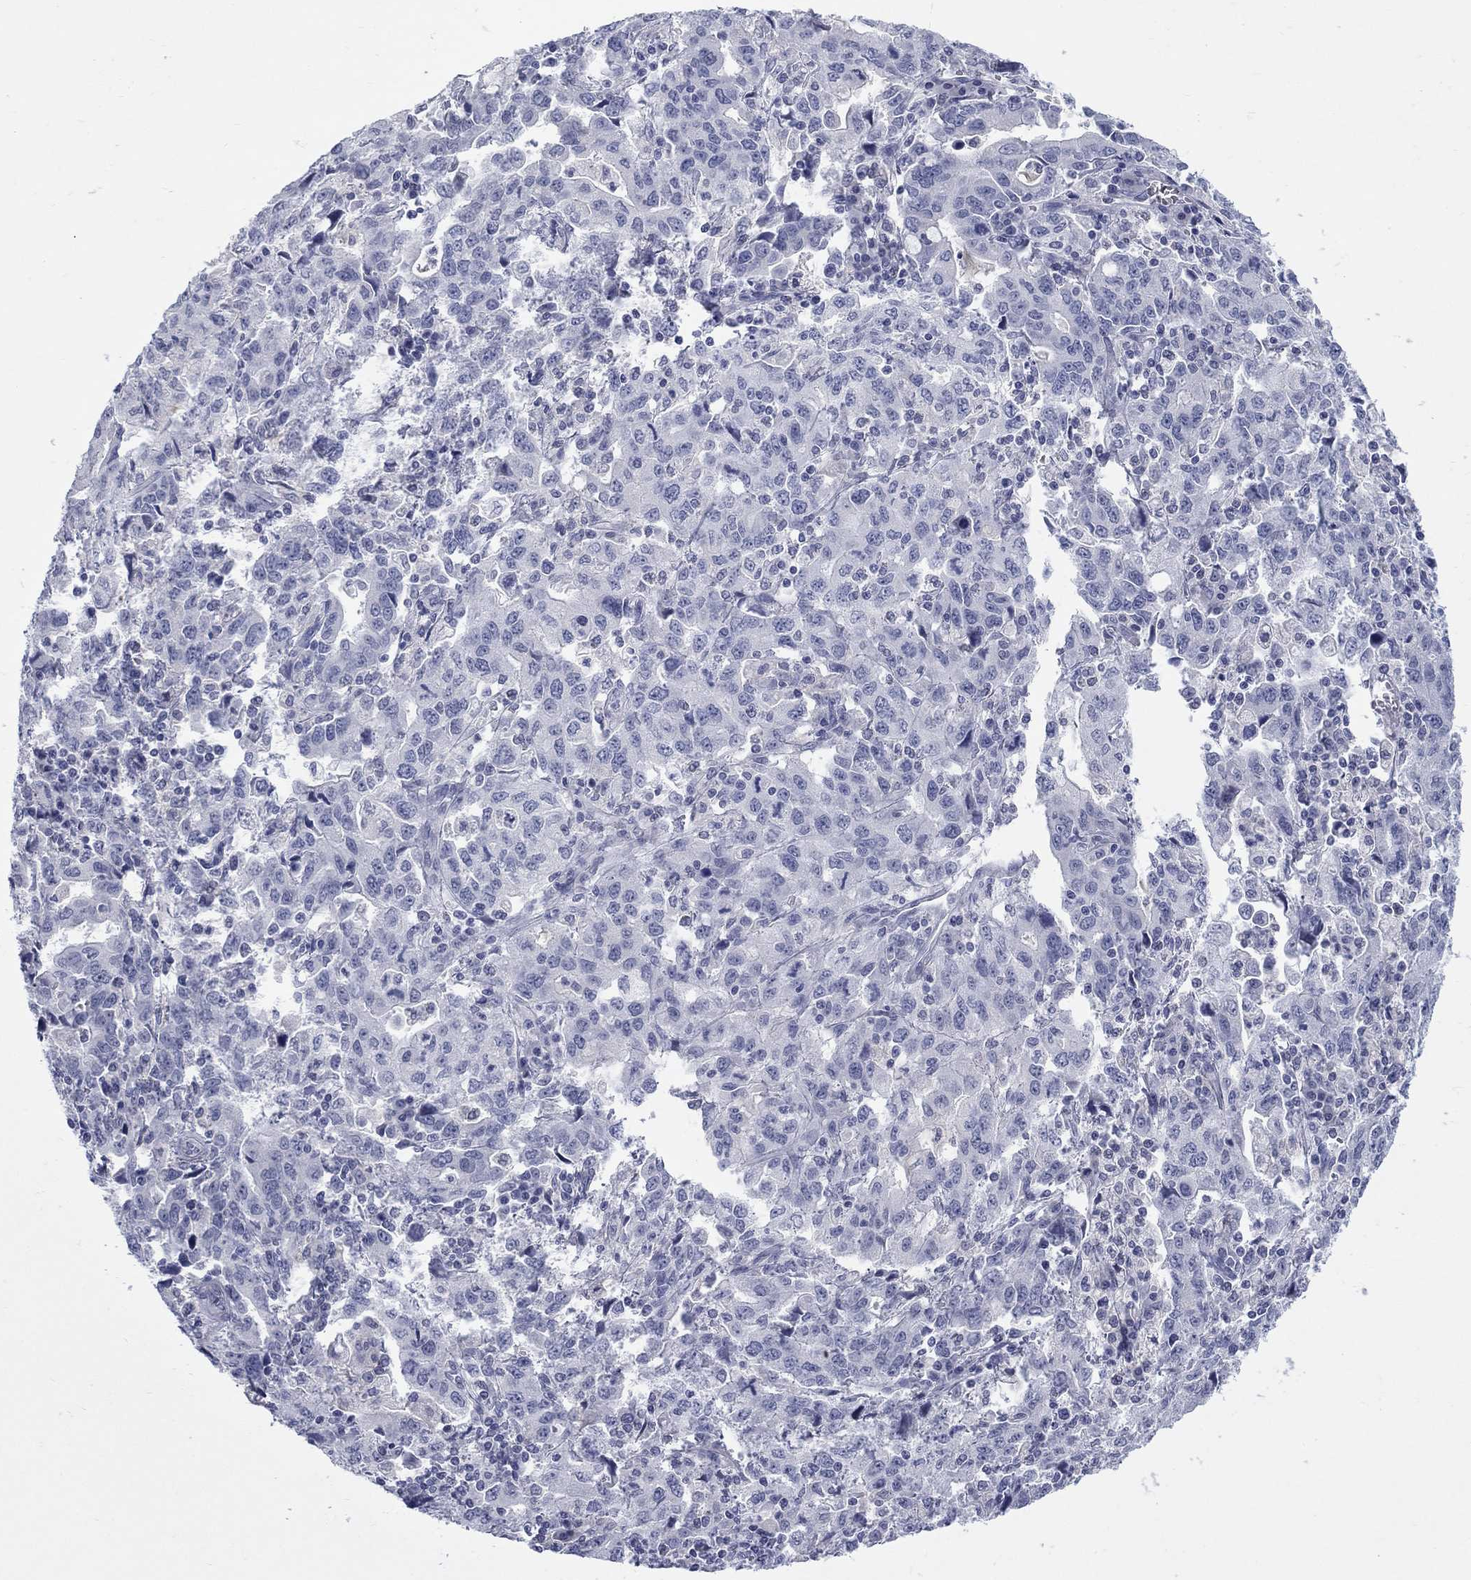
{"staining": {"intensity": "negative", "quantity": "none", "location": "none"}, "tissue": "stomach cancer", "cell_type": "Tumor cells", "image_type": "cancer", "snomed": [{"axis": "morphology", "description": "Adenocarcinoma, NOS"}, {"axis": "topography", "description": "Stomach, upper"}], "caption": "An IHC photomicrograph of stomach cancer (adenocarcinoma) is shown. There is no staining in tumor cells of stomach cancer (adenocarcinoma). (DAB immunohistochemistry (IHC) visualized using brightfield microscopy, high magnification).", "gene": "RFTN2", "patient": {"sex": "male", "age": 85}}